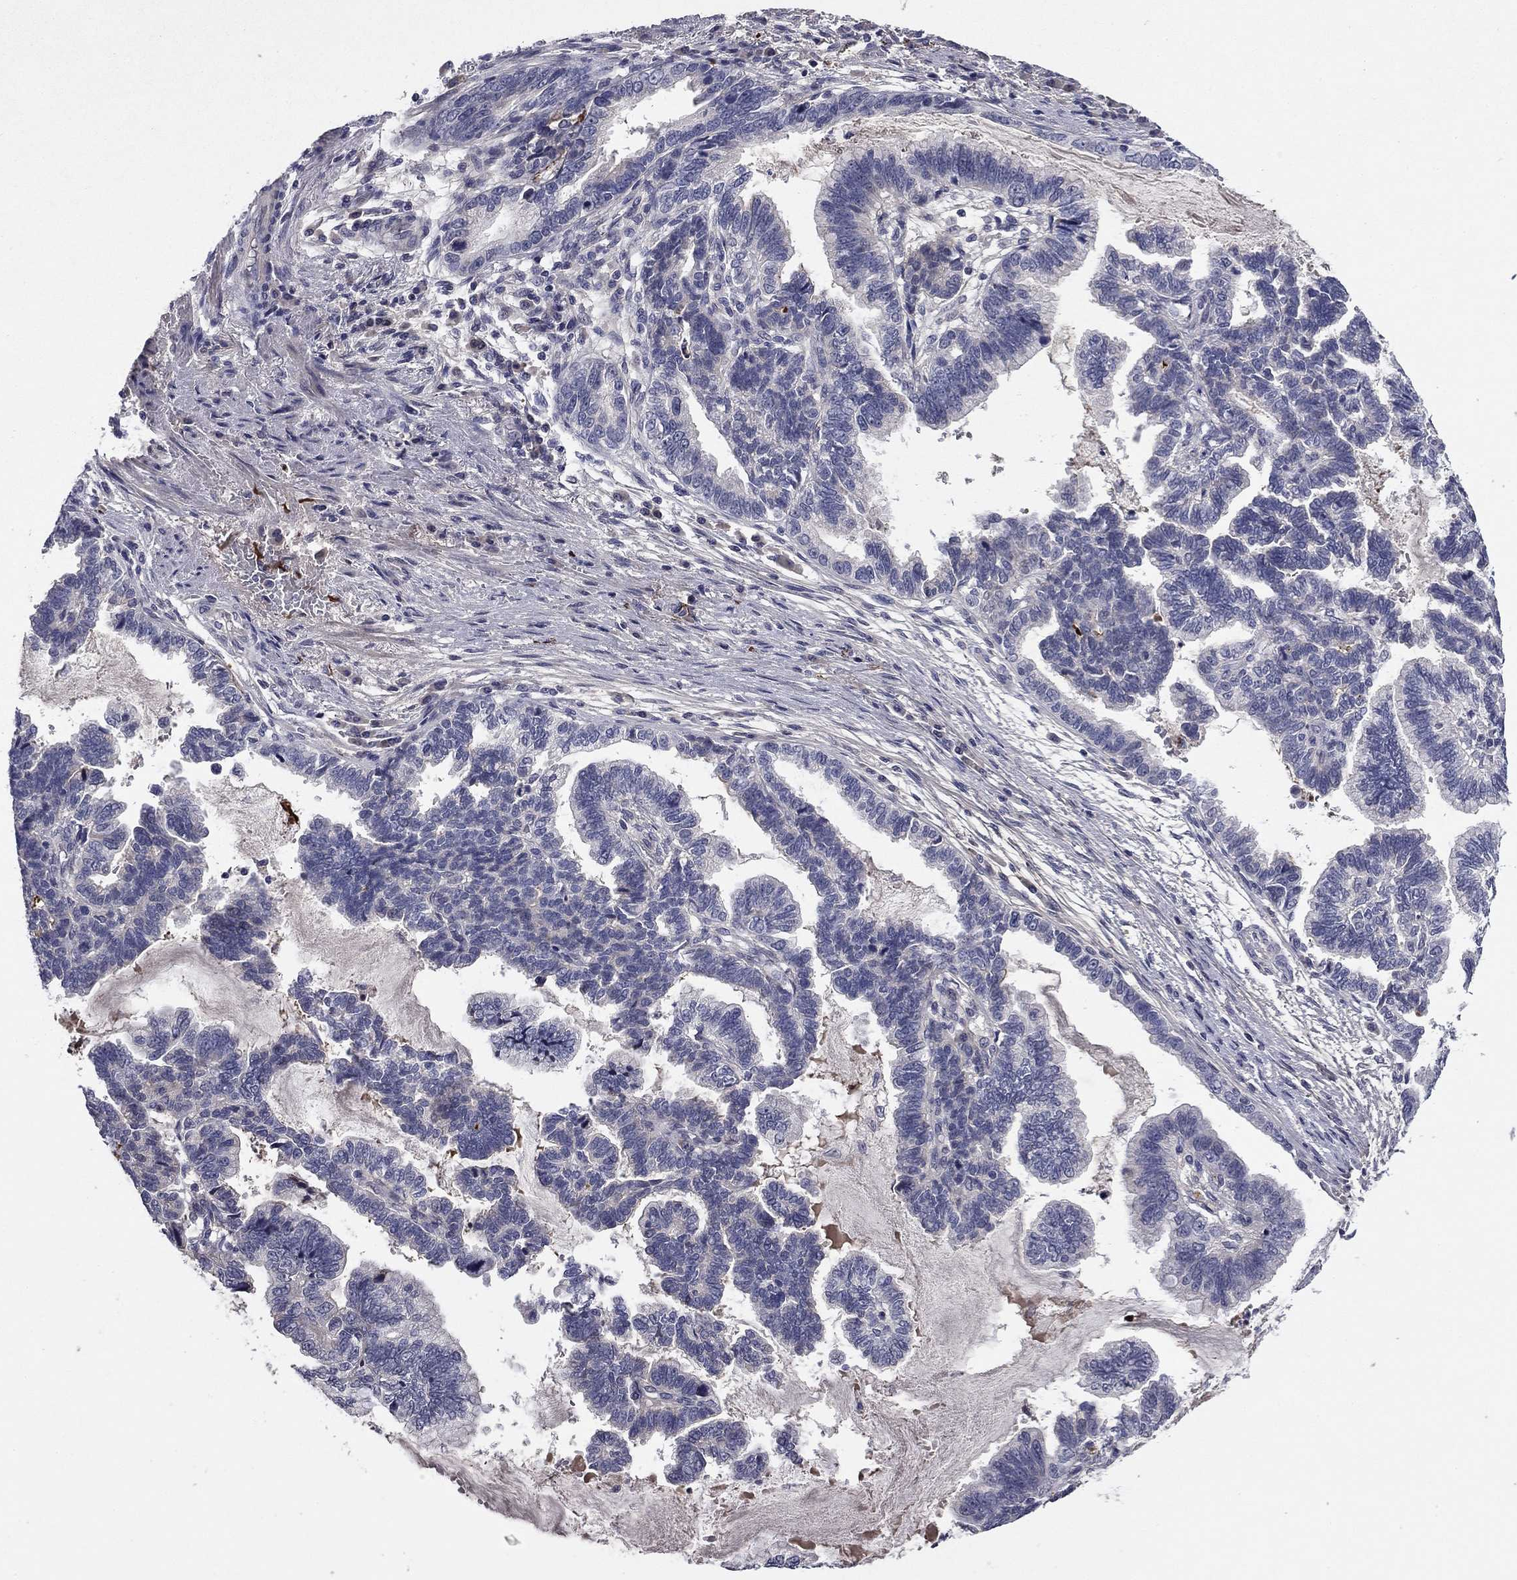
{"staining": {"intensity": "negative", "quantity": "none", "location": "none"}, "tissue": "stomach cancer", "cell_type": "Tumor cells", "image_type": "cancer", "snomed": [{"axis": "morphology", "description": "Adenocarcinoma, NOS"}, {"axis": "topography", "description": "Stomach"}], "caption": "IHC histopathology image of human stomach cancer stained for a protein (brown), which exhibits no staining in tumor cells.", "gene": "COL2A1", "patient": {"sex": "male", "age": 83}}